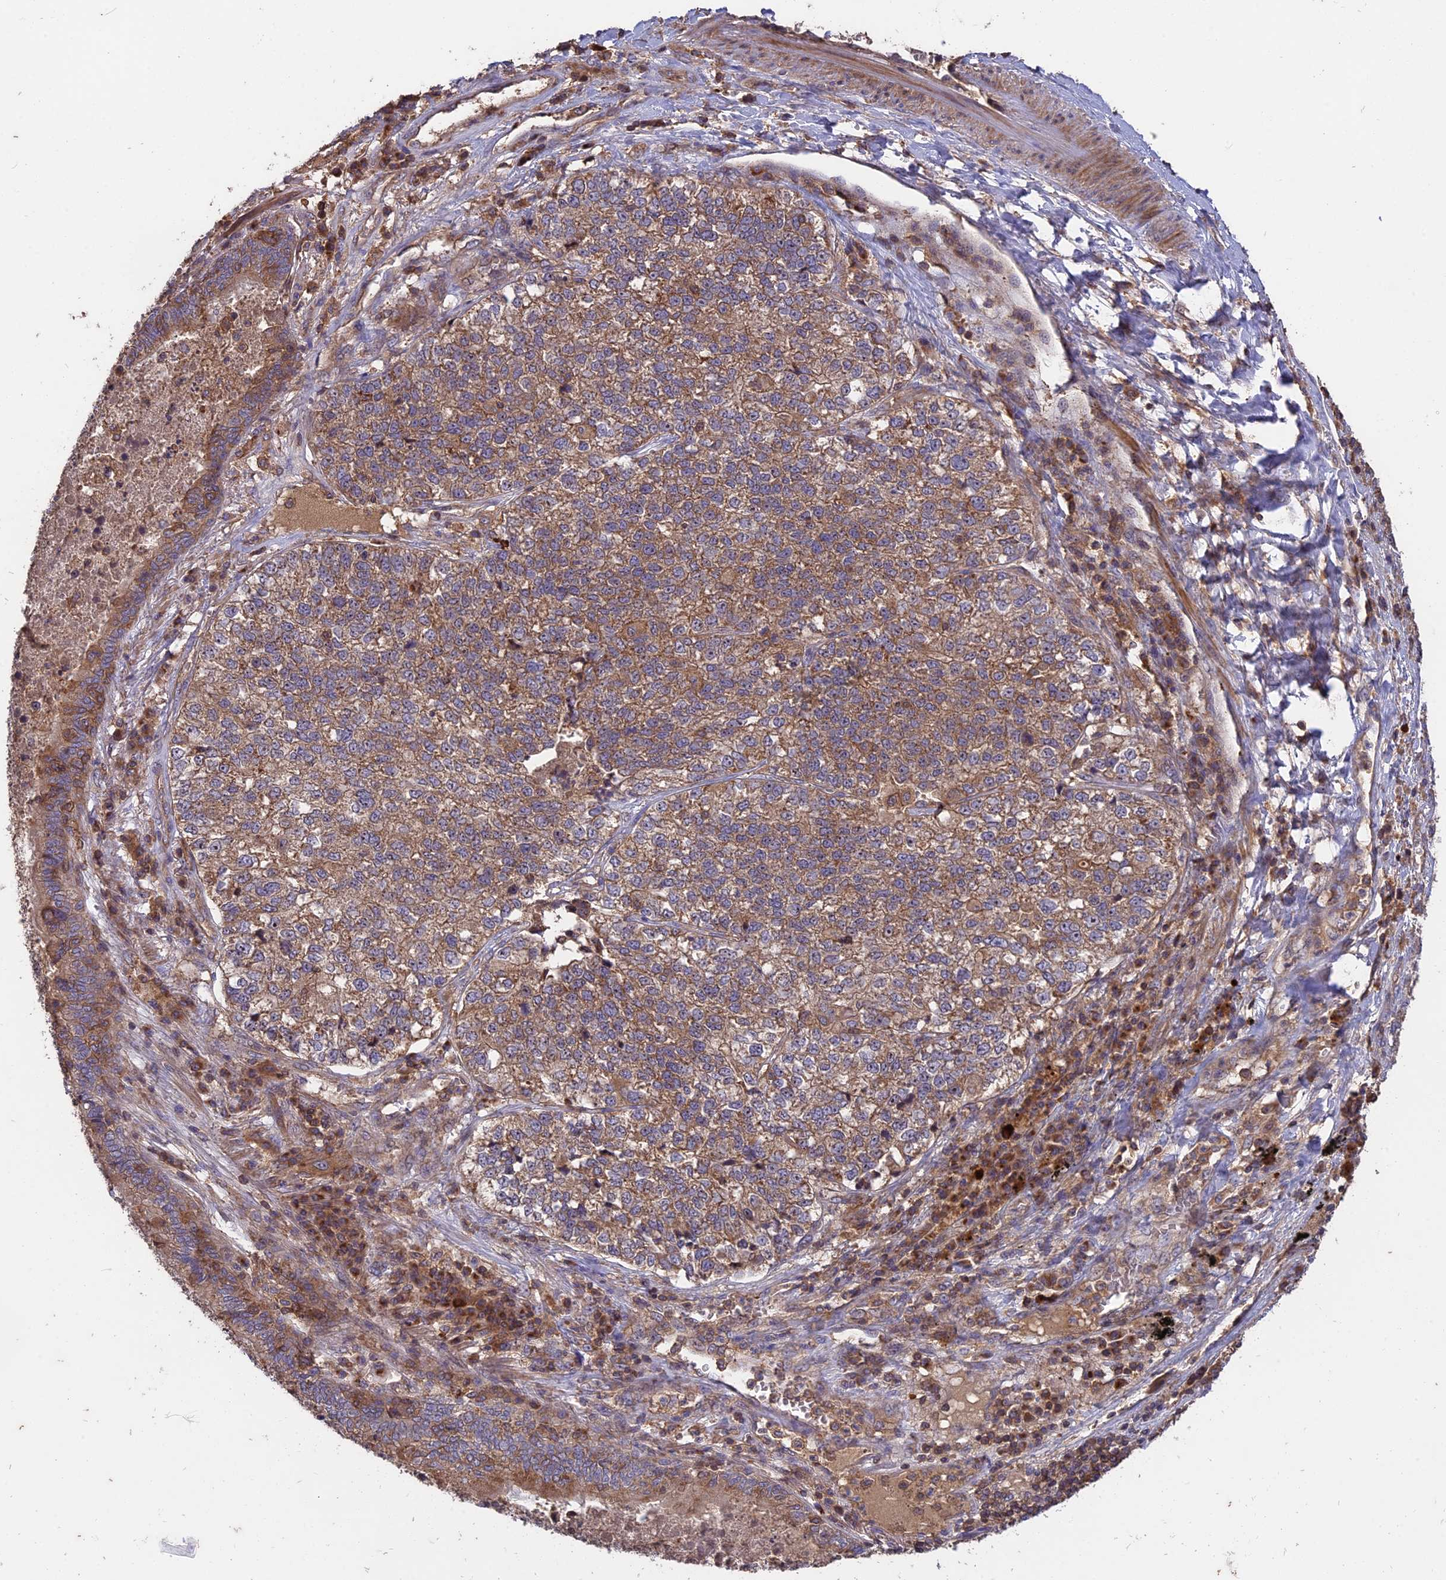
{"staining": {"intensity": "moderate", "quantity": ">75%", "location": "cytoplasmic/membranous"}, "tissue": "lung cancer", "cell_type": "Tumor cells", "image_type": "cancer", "snomed": [{"axis": "morphology", "description": "Adenocarcinoma, NOS"}, {"axis": "topography", "description": "Lung"}], "caption": "A high-resolution photomicrograph shows IHC staining of lung cancer (adenocarcinoma), which shows moderate cytoplasmic/membranous positivity in approximately >75% of tumor cells.", "gene": "NUDT8", "patient": {"sex": "male", "age": 49}}